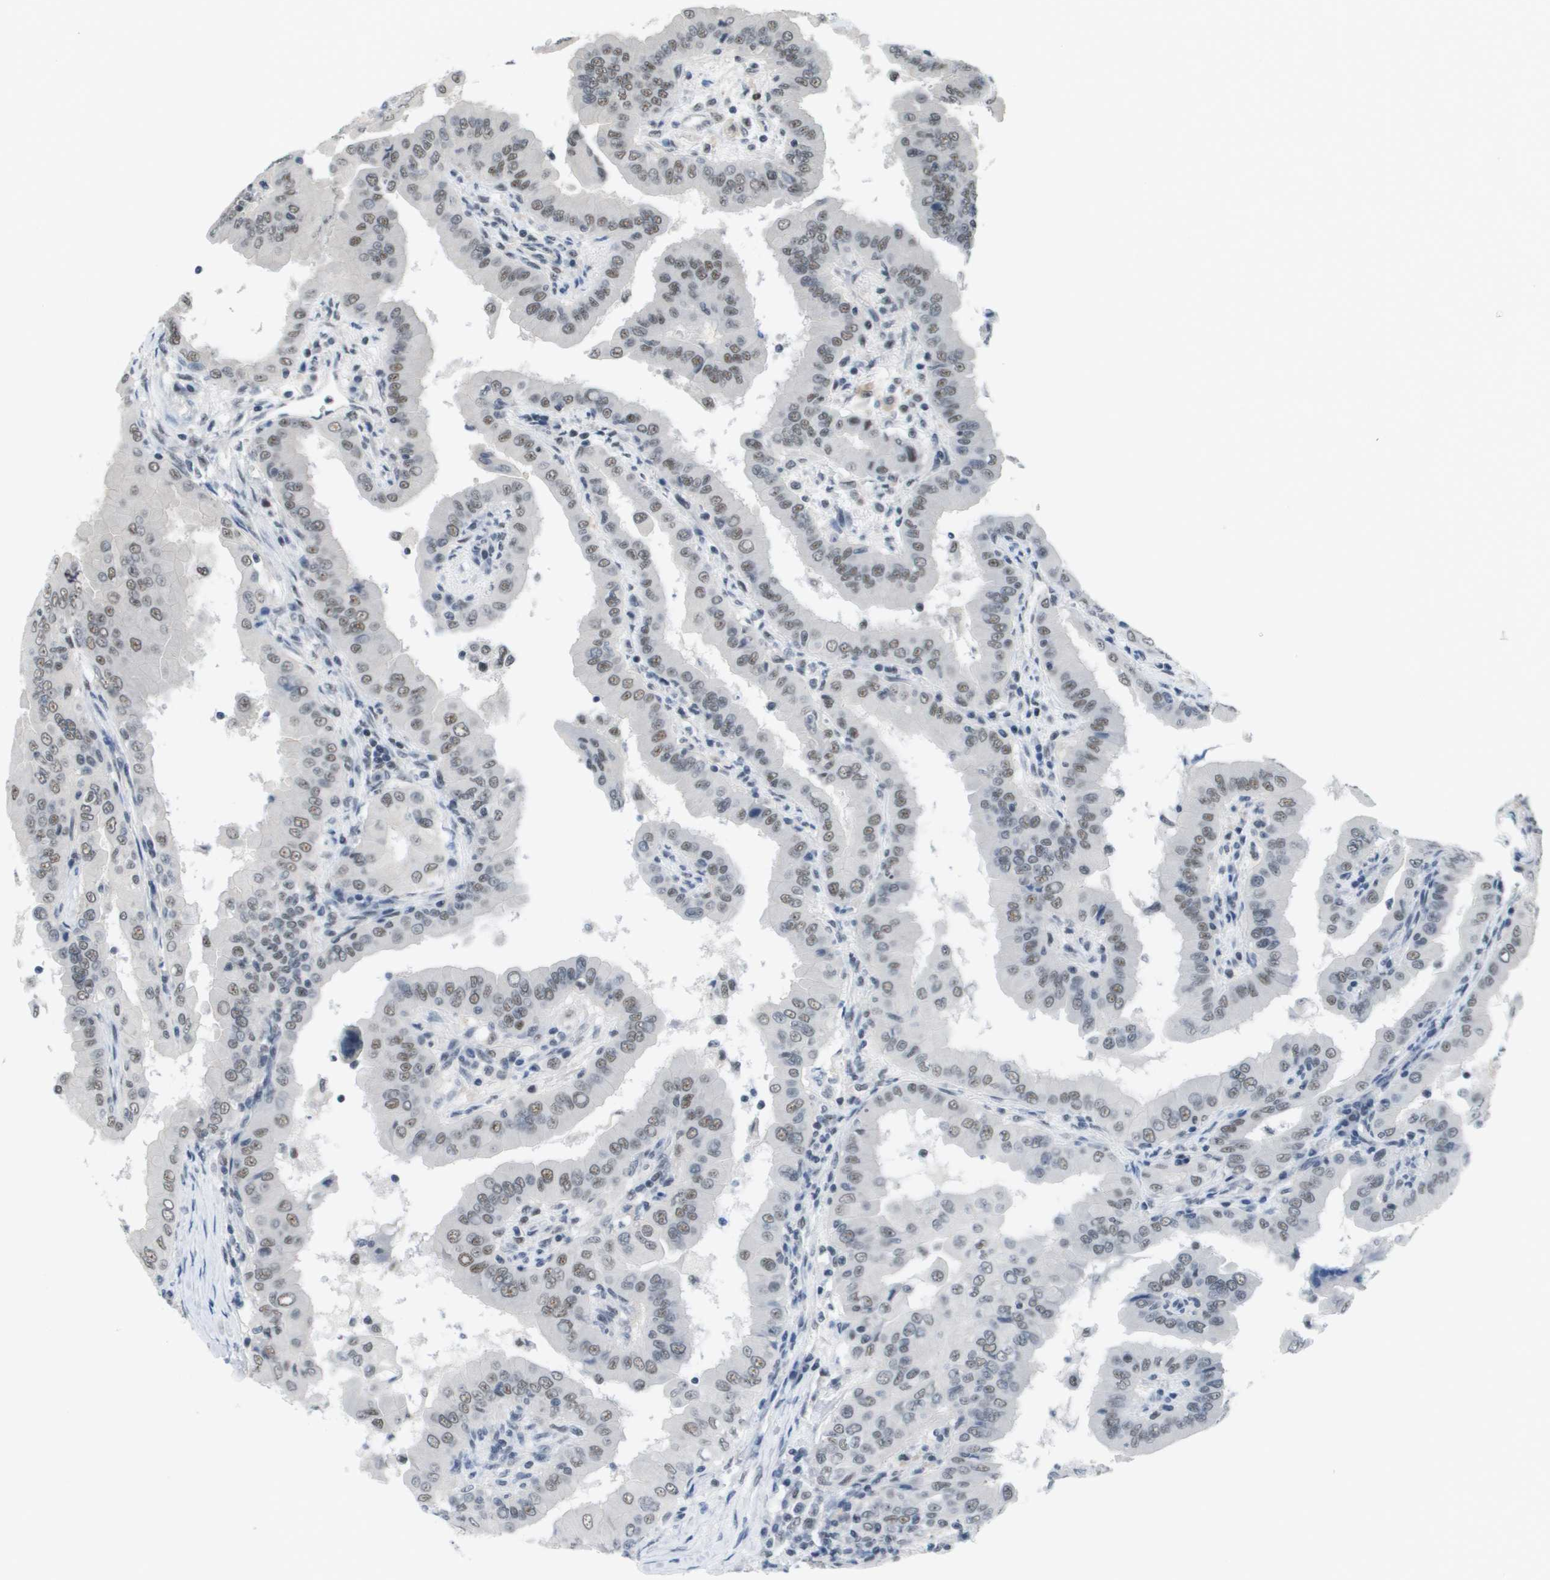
{"staining": {"intensity": "weak", "quantity": "25%-75%", "location": "nuclear"}, "tissue": "thyroid cancer", "cell_type": "Tumor cells", "image_type": "cancer", "snomed": [{"axis": "morphology", "description": "Papillary adenocarcinoma, NOS"}, {"axis": "topography", "description": "Thyroid gland"}], "caption": "An IHC micrograph of neoplastic tissue is shown. Protein staining in brown highlights weak nuclear positivity in thyroid cancer within tumor cells. (IHC, brightfield microscopy, high magnification).", "gene": "ISY1", "patient": {"sex": "male", "age": 33}}